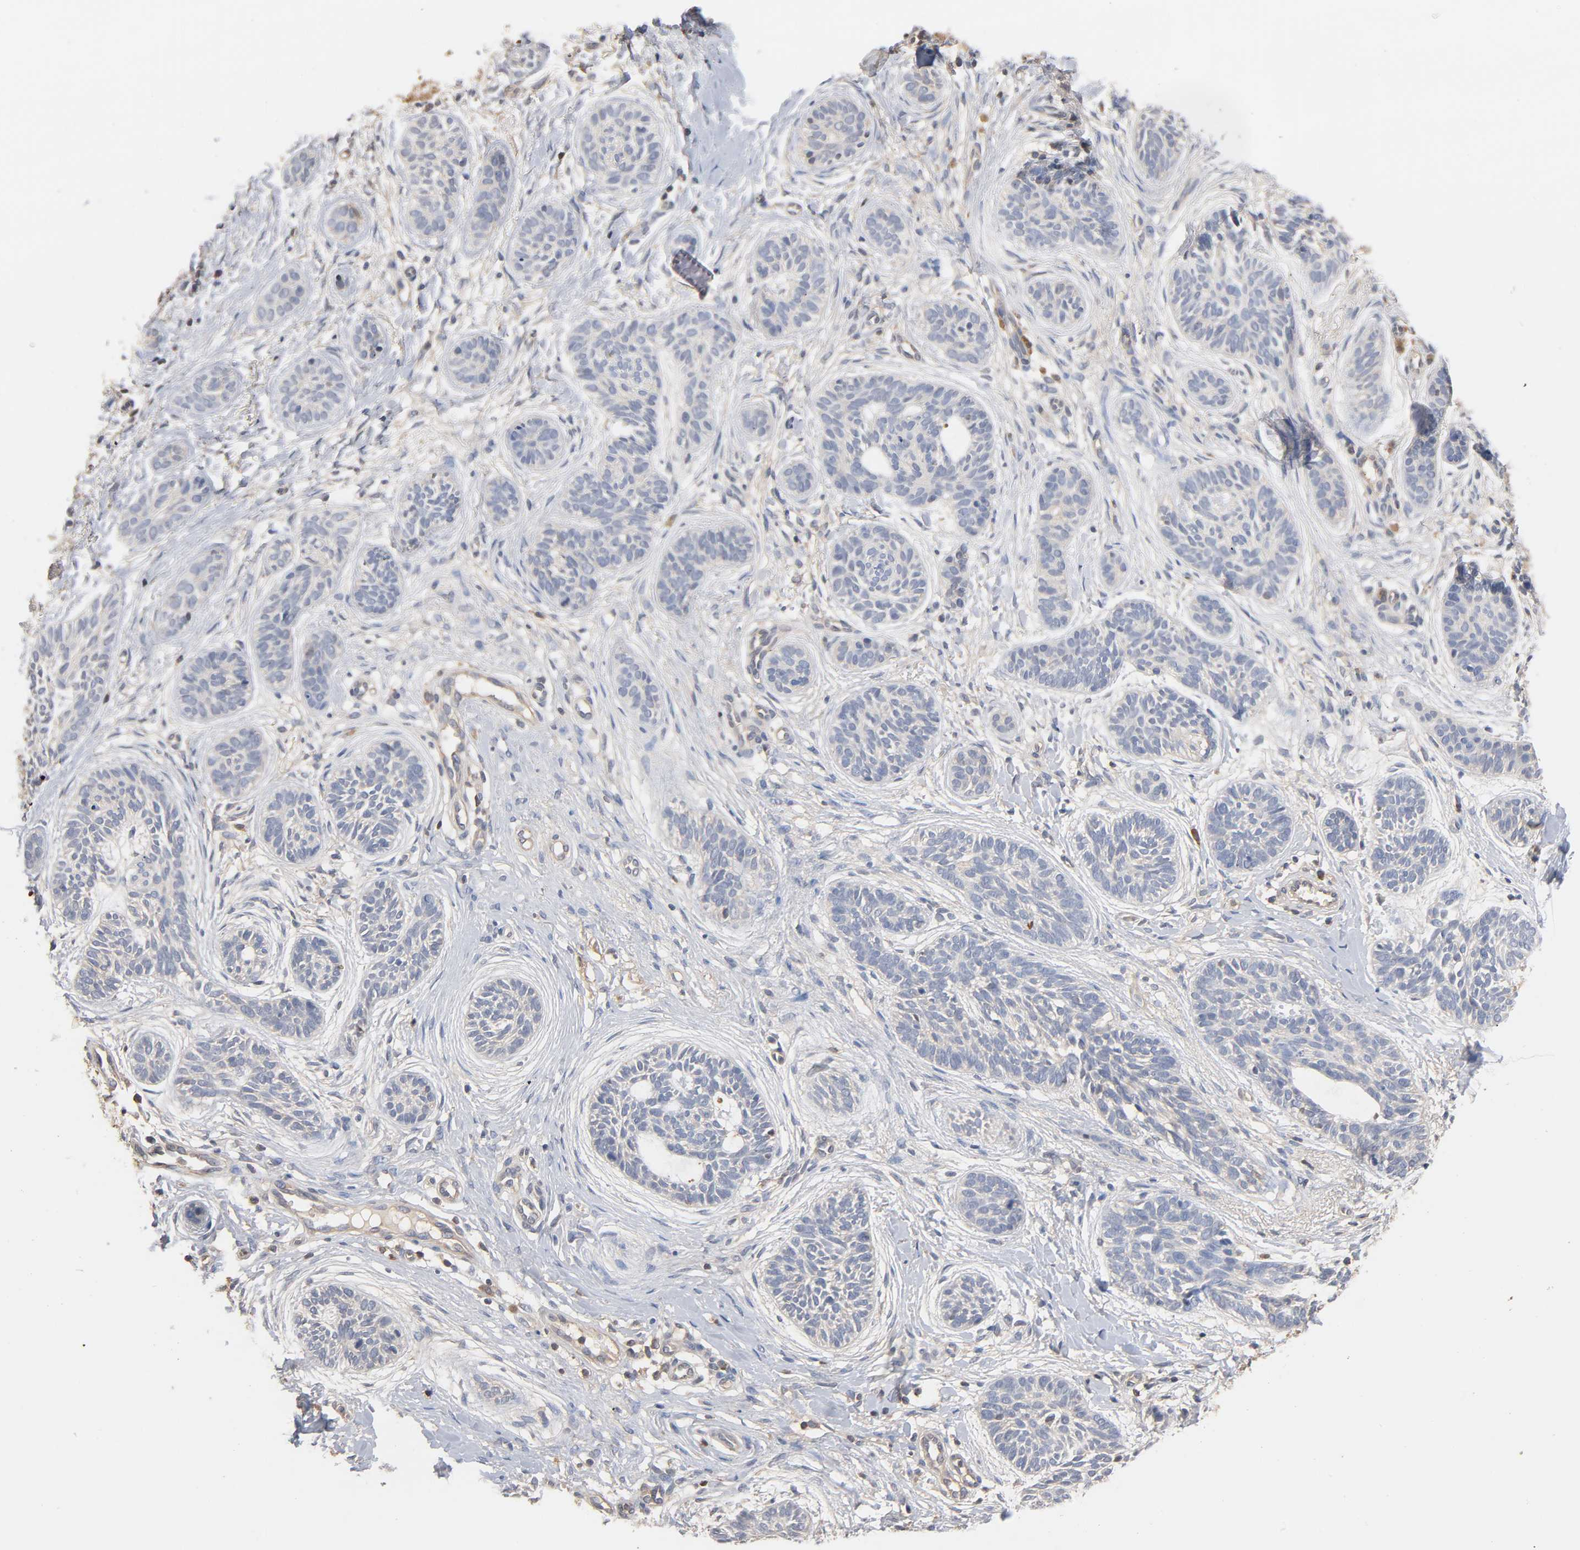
{"staining": {"intensity": "weak", "quantity": "<25%", "location": "cytoplasmic/membranous"}, "tissue": "skin cancer", "cell_type": "Tumor cells", "image_type": "cancer", "snomed": [{"axis": "morphology", "description": "Normal tissue, NOS"}, {"axis": "morphology", "description": "Basal cell carcinoma"}, {"axis": "topography", "description": "Skin"}], "caption": "Basal cell carcinoma (skin) stained for a protein using immunohistochemistry (IHC) demonstrates no expression tumor cells.", "gene": "ALDOA", "patient": {"sex": "male", "age": 63}}